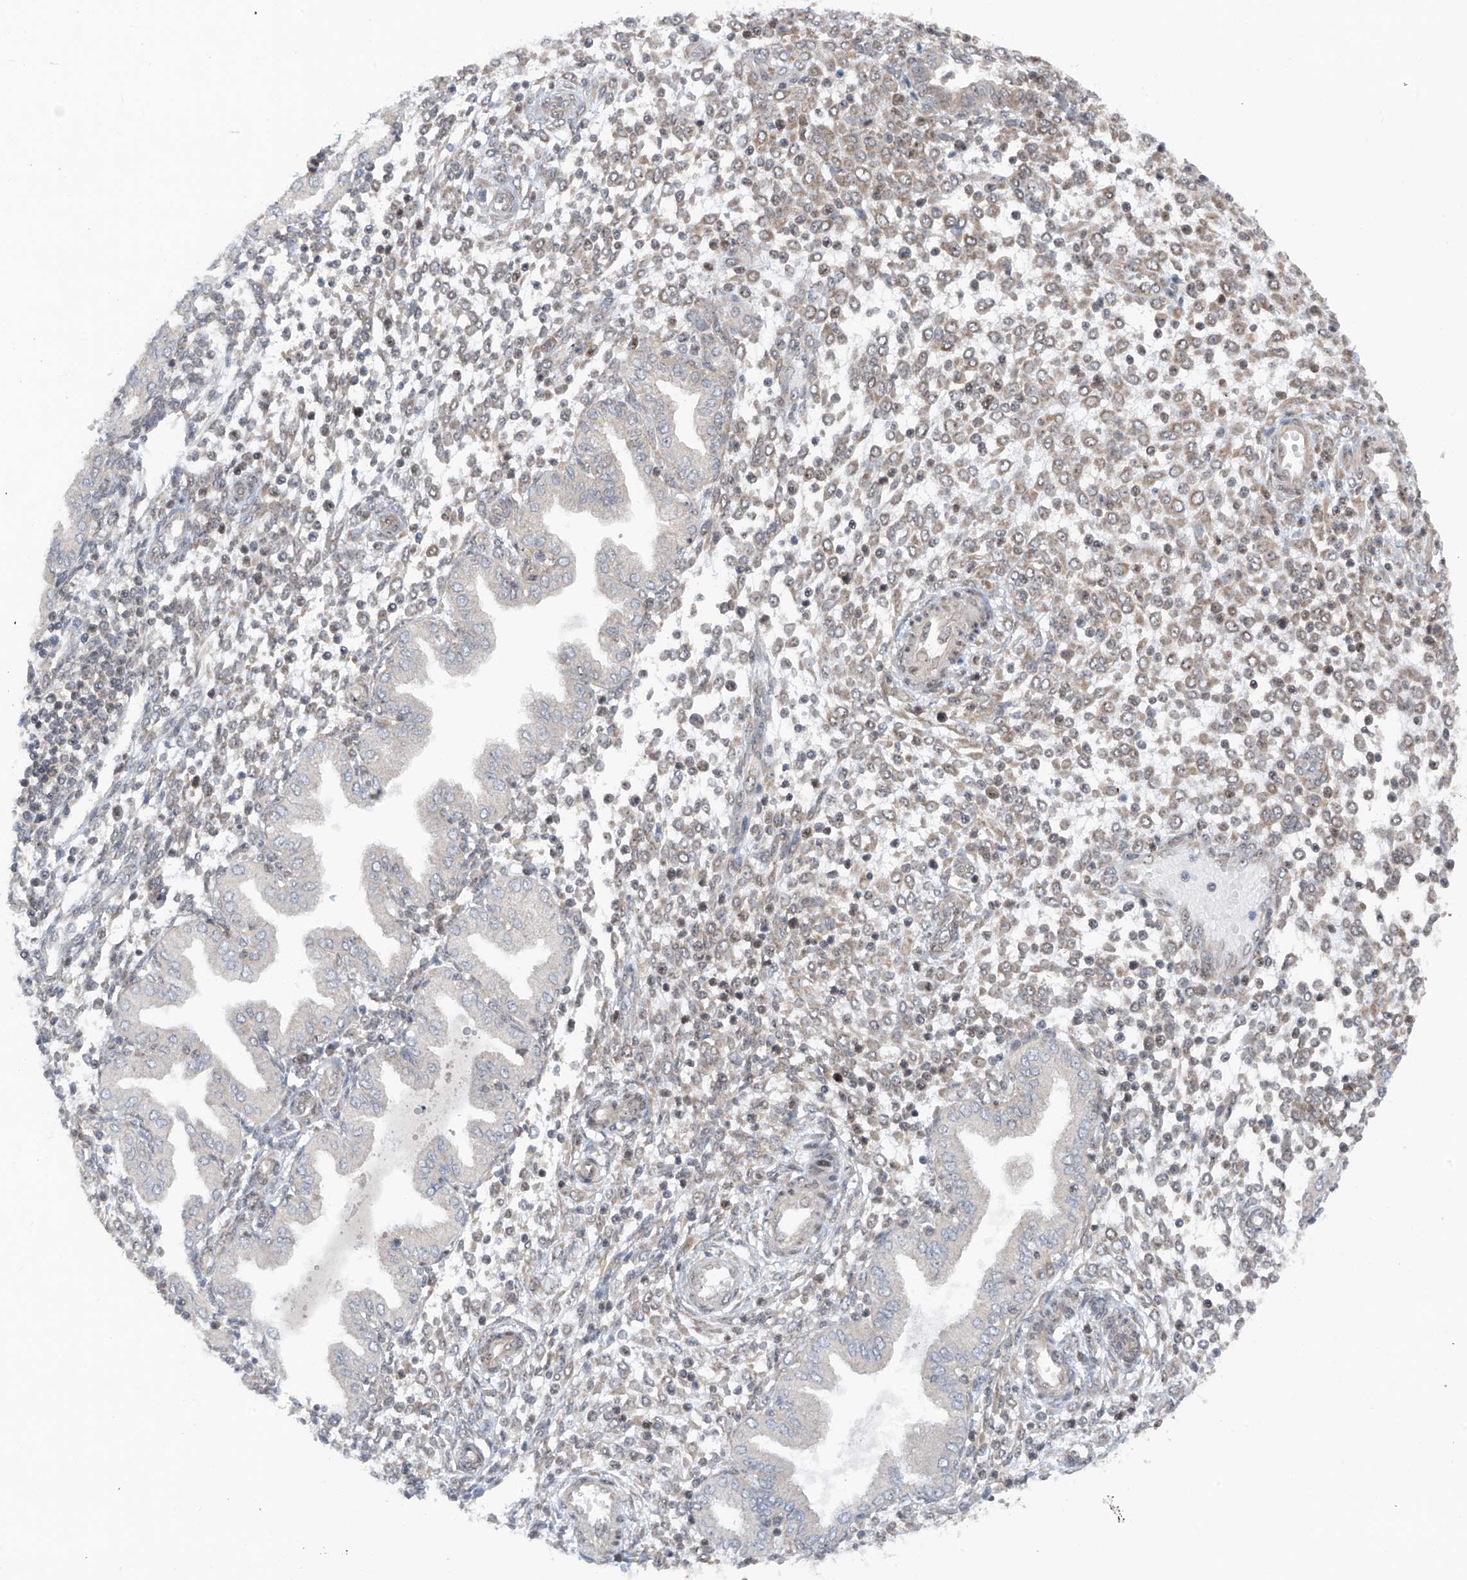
{"staining": {"intensity": "weak", "quantity": "<25%", "location": "cytoplasmic/membranous"}, "tissue": "endometrium", "cell_type": "Cells in endometrial stroma", "image_type": "normal", "snomed": [{"axis": "morphology", "description": "Normal tissue, NOS"}, {"axis": "topography", "description": "Endometrium"}], "caption": "DAB (3,3'-diaminobenzidine) immunohistochemical staining of unremarkable human endometrium displays no significant staining in cells in endometrial stroma.", "gene": "C1orf131", "patient": {"sex": "female", "age": 53}}